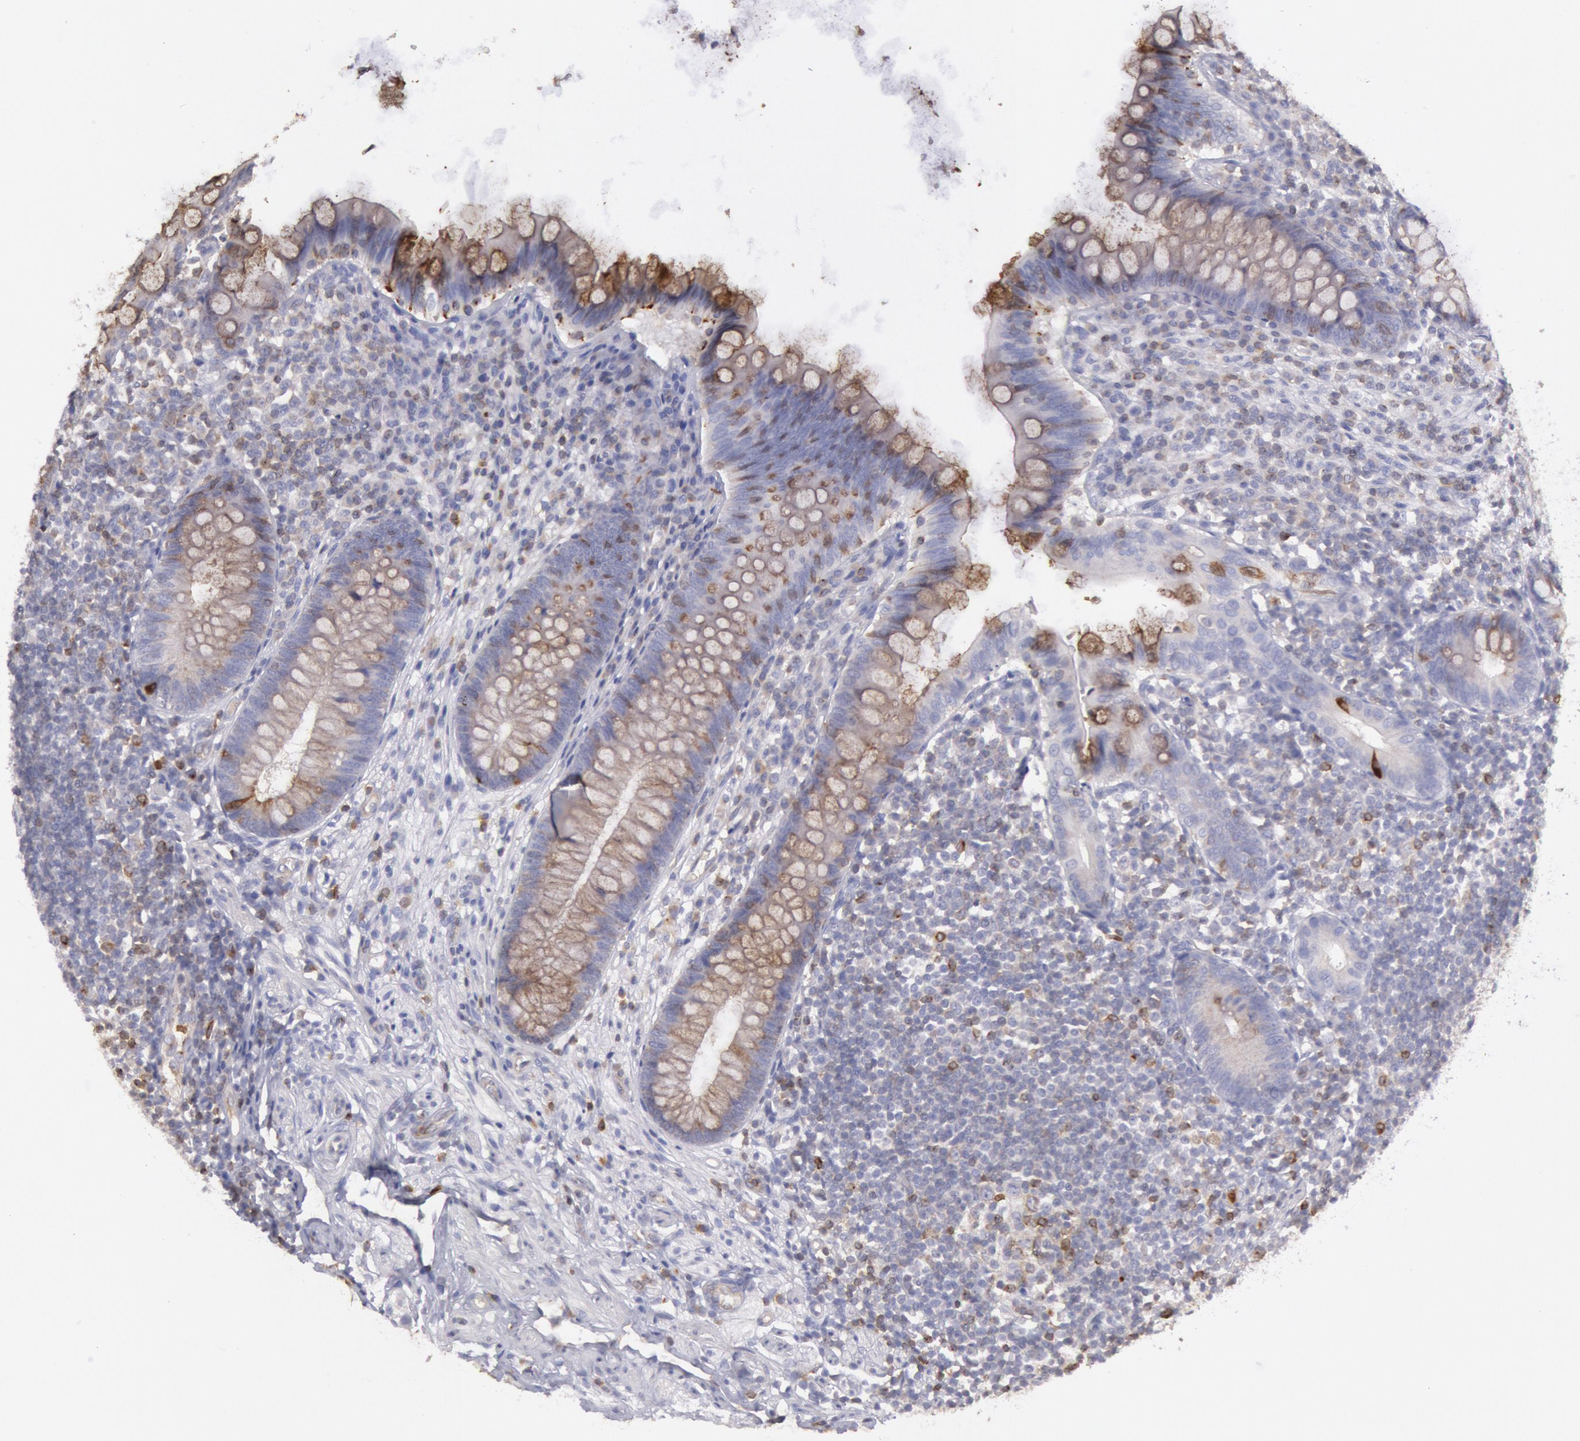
{"staining": {"intensity": "weak", "quantity": "25%-75%", "location": "cytoplasmic/membranous"}, "tissue": "appendix", "cell_type": "Glandular cells", "image_type": "normal", "snomed": [{"axis": "morphology", "description": "Normal tissue, NOS"}, {"axis": "topography", "description": "Appendix"}], "caption": "Brown immunohistochemical staining in unremarkable human appendix reveals weak cytoplasmic/membranous expression in approximately 25%-75% of glandular cells.", "gene": "RAB27A", "patient": {"sex": "female", "age": 66}}